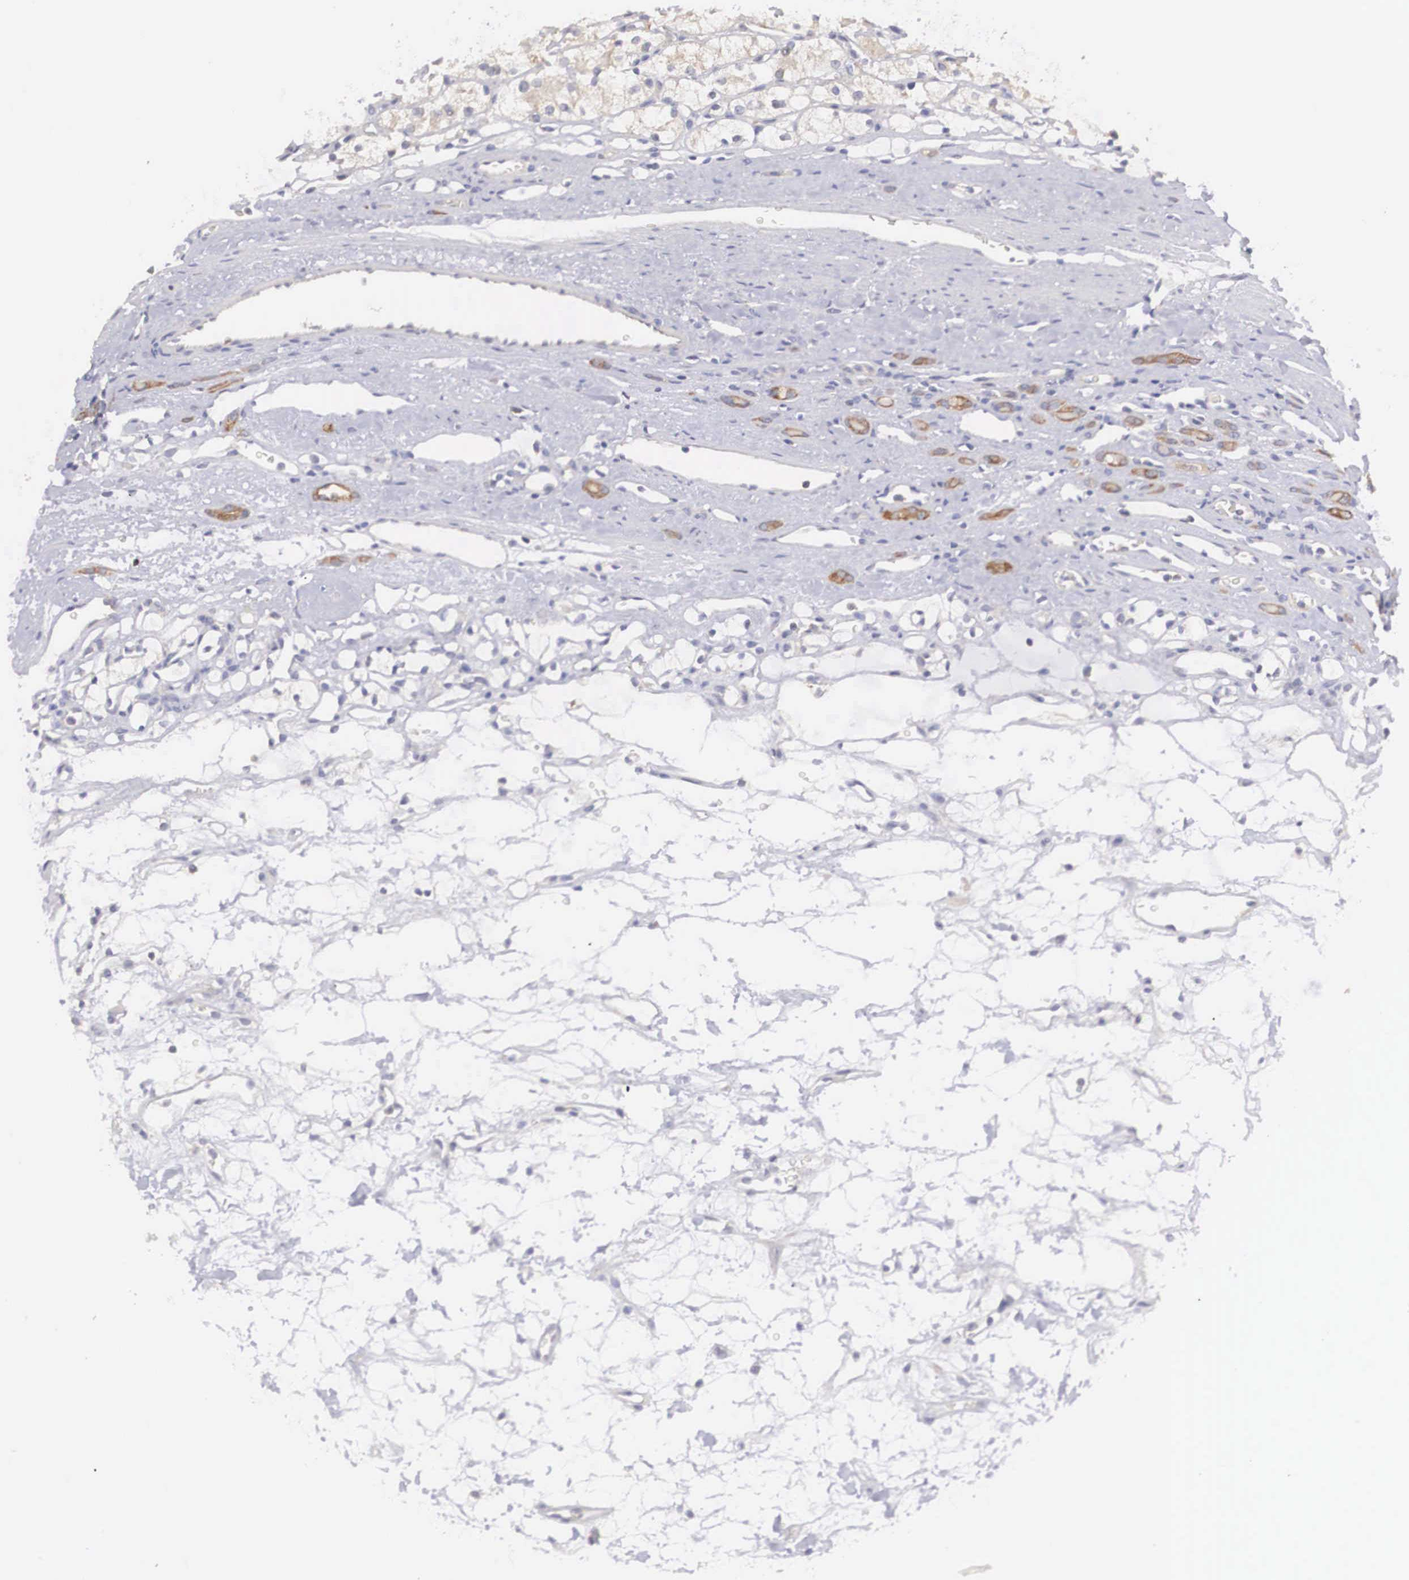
{"staining": {"intensity": "weak", "quantity": "<25%", "location": "cytoplasmic/membranous"}, "tissue": "renal cancer", "cell_type": "Tumor cells", "image_type": "cancer", "snomed": [{"axis": "morphology", "description": "Adenocarcinoma, NOS"}, {"axis": "topography", "description": "Kidney"}], "caption": "IHC micrograph of neoplastic tissue: renal cancer (adenocarcinoma) stained with DAB (3,3'-diaminobenzidine) exhibits no significant protein positivity in tumor cells.", "gene": "TXLNG", "patient": {"sex": "female", "age": 60}}